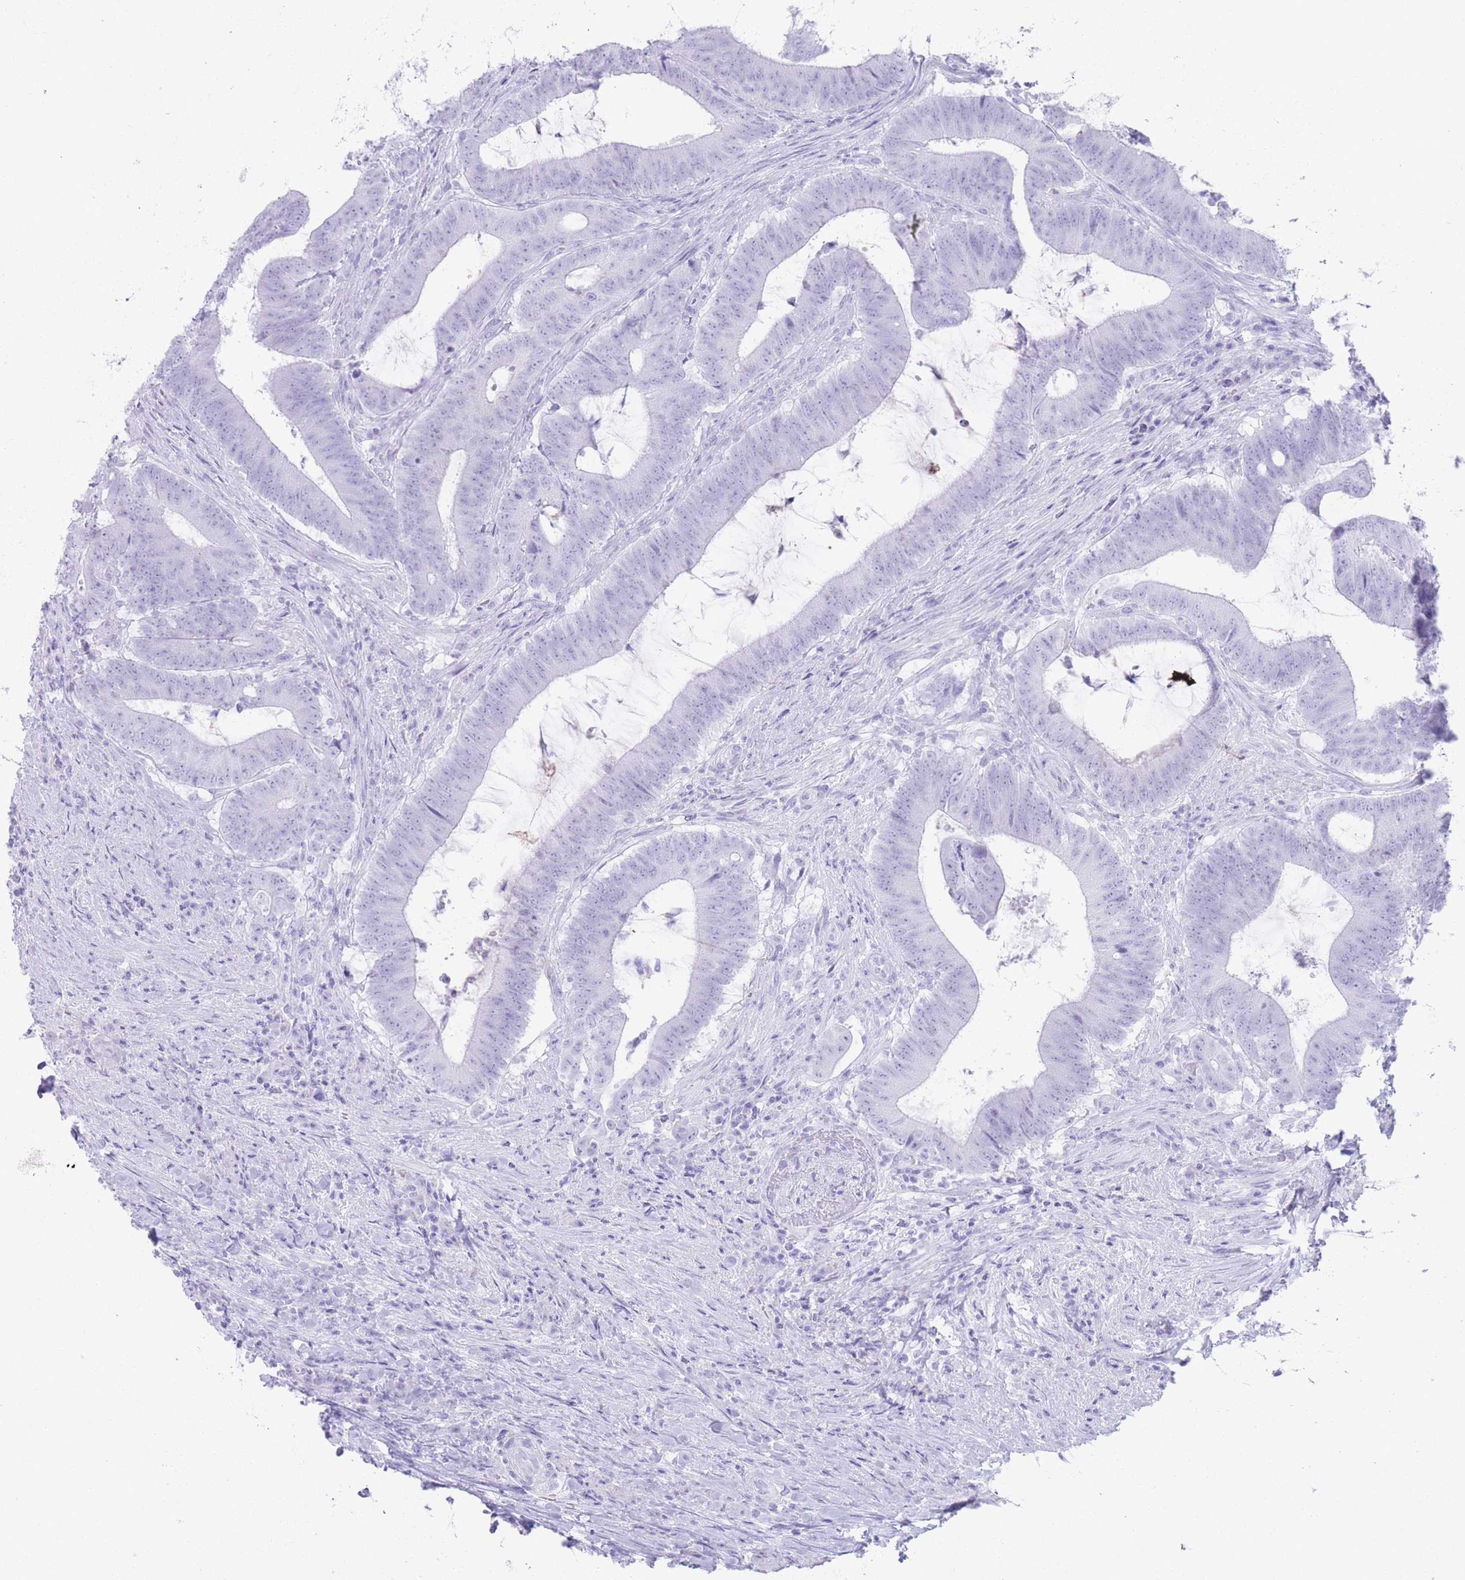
{"staining": {"intensity": "negative", "quantity": "none", "location": "none"}, "tissue": "colorectal cancer", "cell_type": "Tumor cells", "image_type": "cancer", "snomed": [{"axis": "morphology", "description": "Adenocarcinoma, NOS"}, {"axis": "topography", "description": "Colon"}], "caption": "The histopathology image displays no staining of tumor cells in colorectal cancer (adenocarcinoma). (Stains: DAB immunohistochemistry with hematoxylin counter stain, Microscopy: brightfield microscopy at high magnification).", "gene": "ELOA2", "patient": {"sex": "female", "age": 43}}